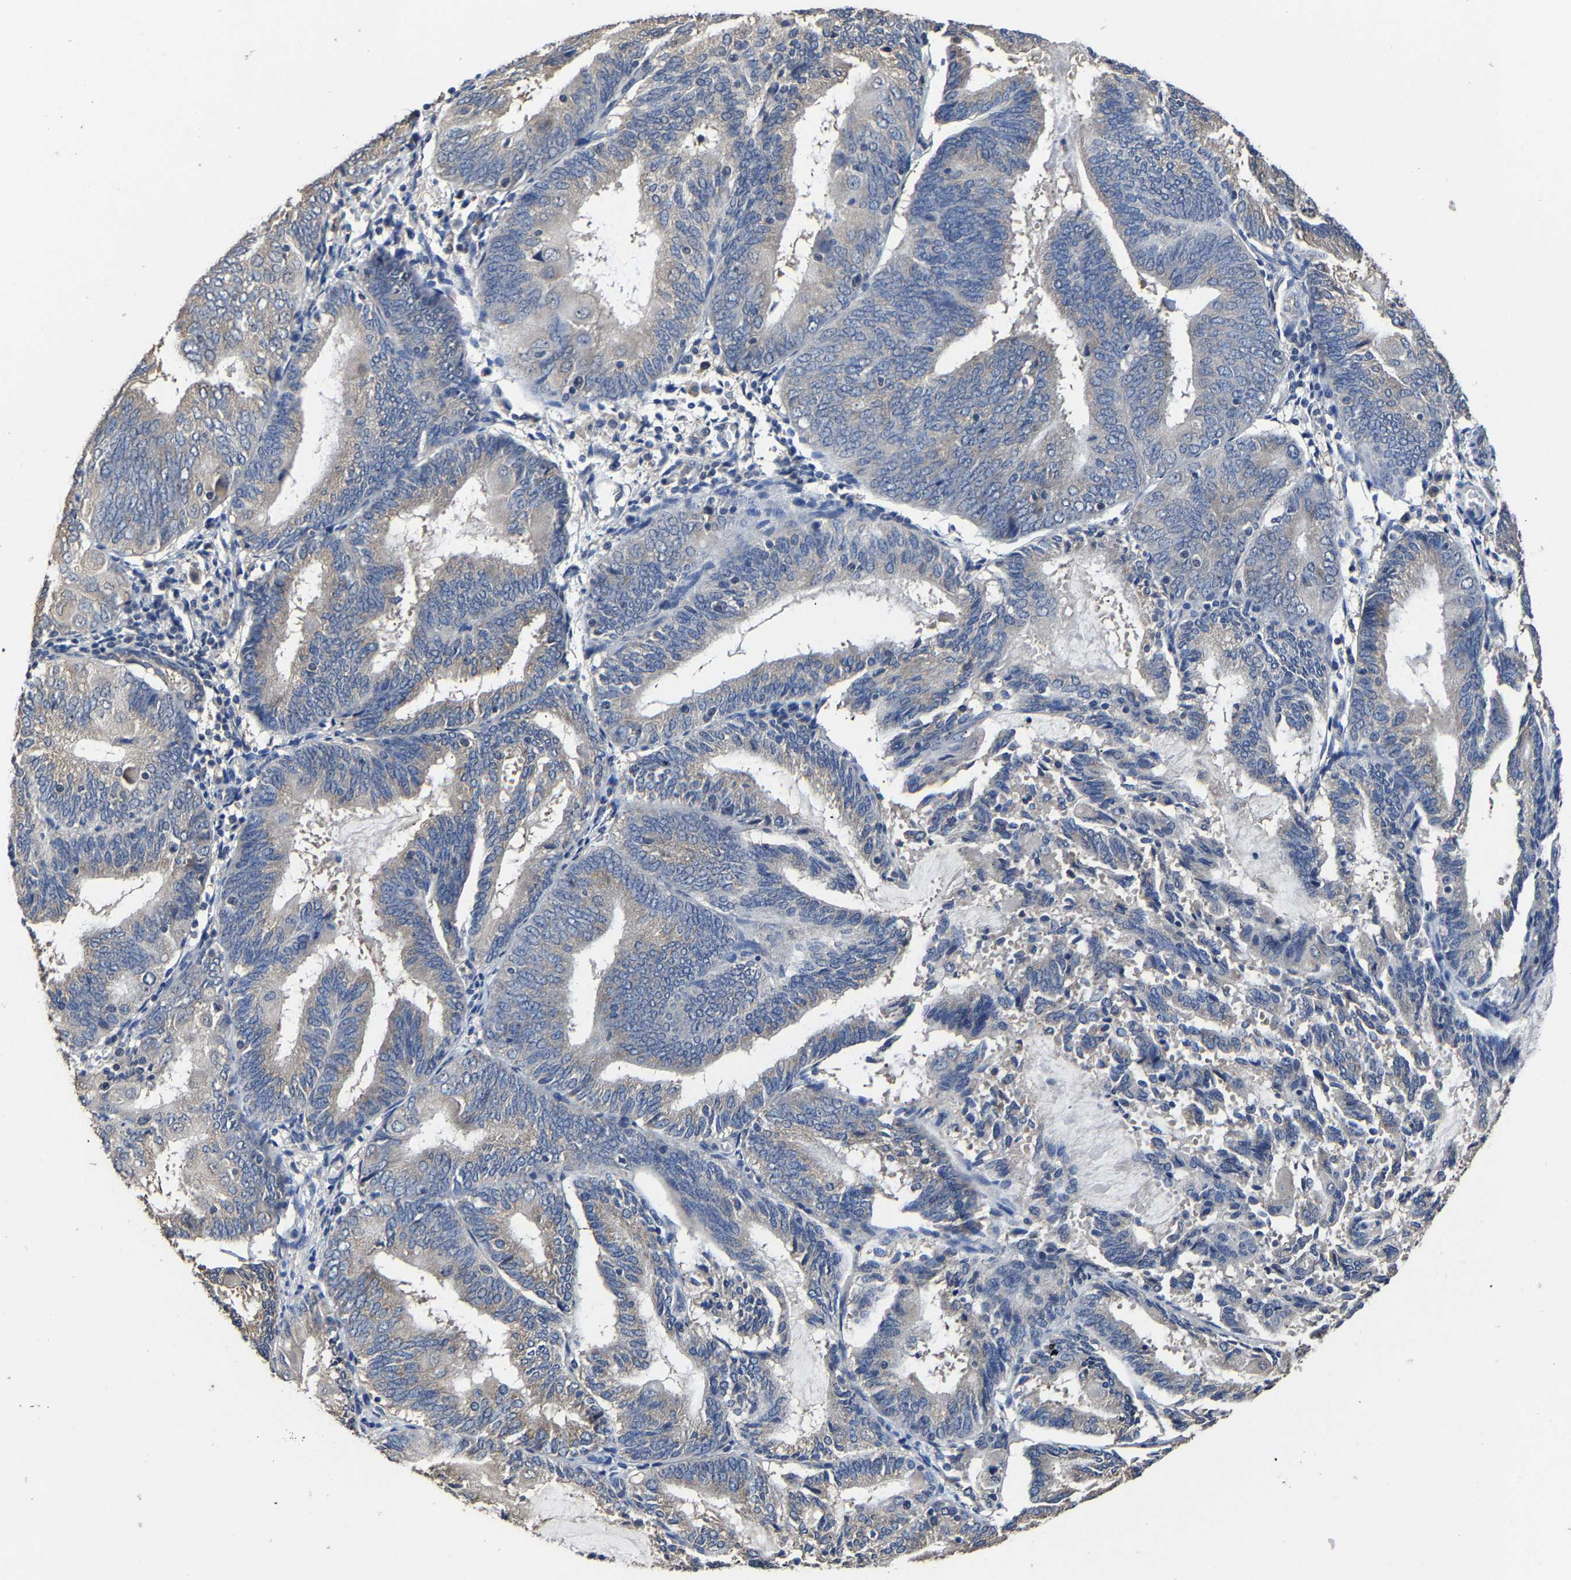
{"staining": {"intensity": "negative", "quantity": "none", "location": "none"}, "tissue": "endometrial cancer", "cell_type": "Tumor cells", "image_type": "cancer", "snomed": [{"axis": "morphology", "description": "Adenocarcinoma, NOS"}, {"axis": "topography", "description": "Endometrium"}], "caption": "Tumor cells show no significant protein expression in endometrial cancer. (Brightfield microscopy of DAB (3,3'-diaminobenzidine) immunohistochemistry at high magnification).", "gene": "EBAG9", "patient": {"sex": "female", "age": 81}}